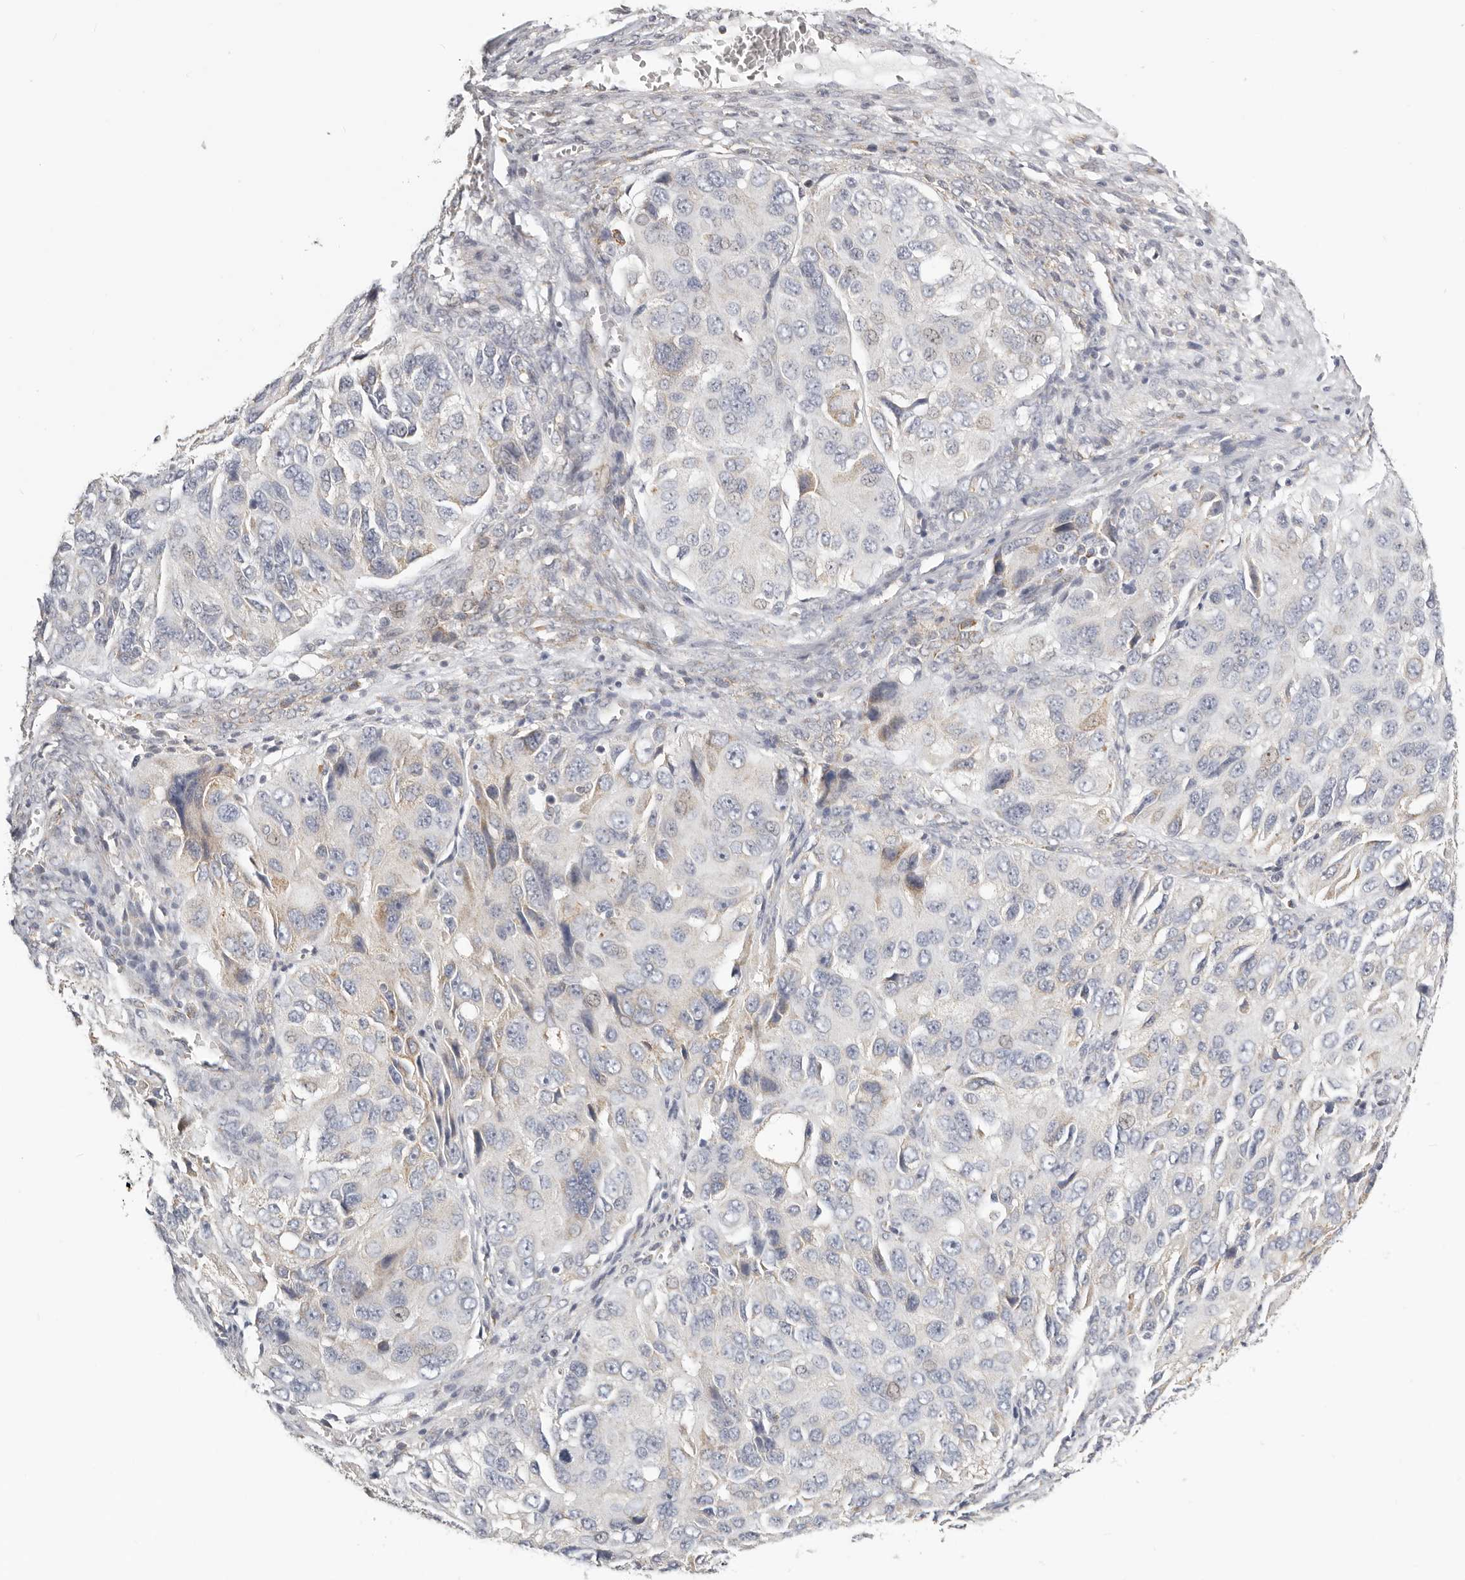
{"staining": {"intensity": "negative", "quantity": "none", "location": "none"}, "tissue": "ovarian cancer", "cell_type": "Tumor cells", "image_type": "cancer", "snomed": [{"axis": "morphology", "description": "Carcinoma, endometroid"}, {"axis": "topography", "description": "Ovary"}], "caption": "DAB (3,3'-diaminobenzidine) immunohistochemical staining of human endometroid carcinoma (ovarian) displays no significant expression in tumor cells. (Immunohistochemistry (ihc), brightfield microscopy, high magnification).", "gene": "IL32", "patient": {"sex": "female", "age": 51}}